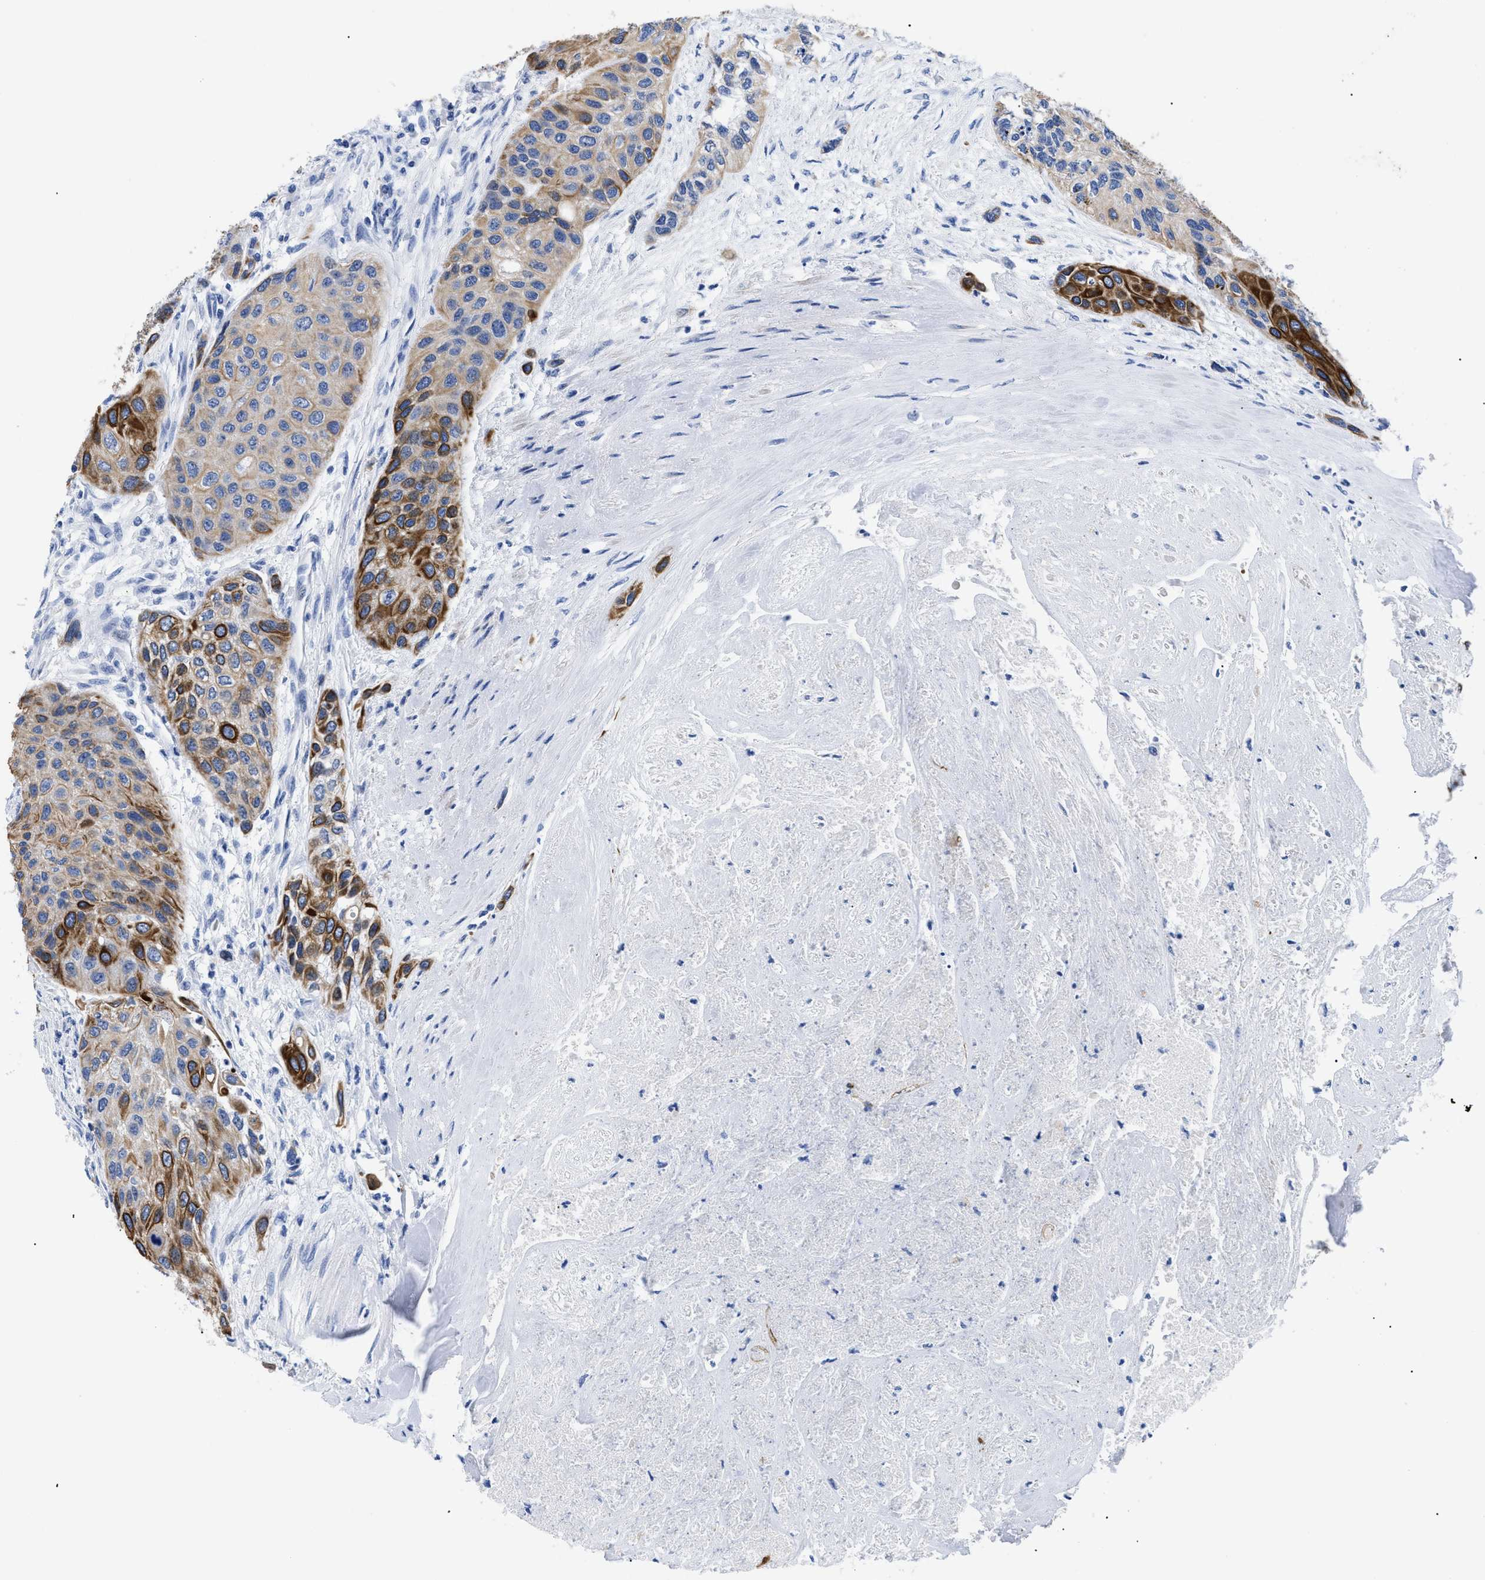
{"staining": {"intensity": "strong", "quantity": "<25%", "location": "cytoplasmic/membranous"}, "tissue": "urothelial cancer", "cell_type": "Tumor cells", "image_type": "cancer", "snomed": [{"axis": "morphology", "description": "Urothelial carcinoma, High grade"}, {"axis": "topography", "description": "Urinary bladder"}], "caption": "Protein positivity by immunohistochemistry reveals strong cytoplasmic/membranous expression in approximately <25% of tumor cells in urothelial carcinoma (high-grade).", "gene": "TMEM68", "patient": {"sex": "female", "age": 56}}